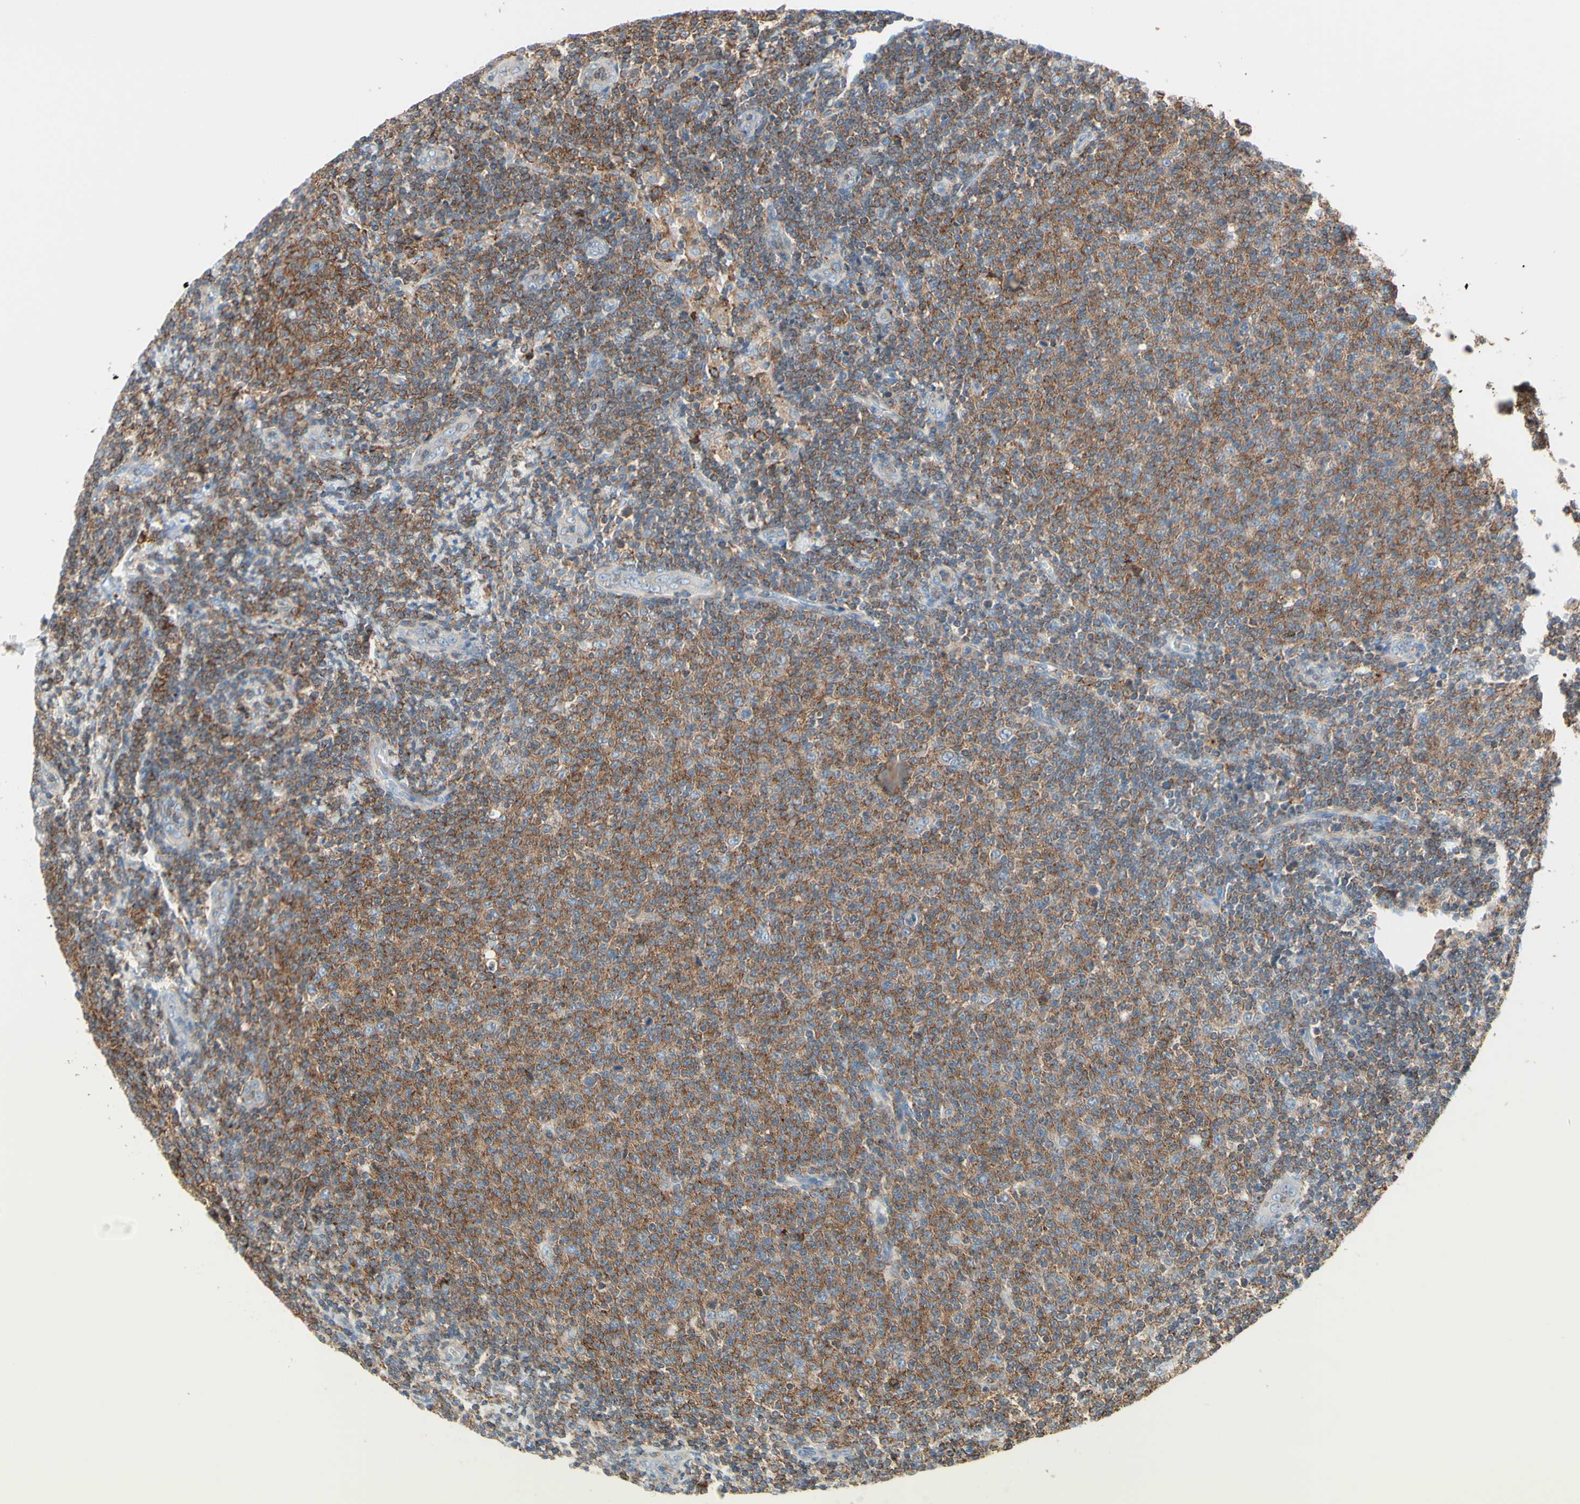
{"staining": {"intensity": "moderate", "quantity": ">75%", "location": "cytoplasmic/membranous"}, "tissue": "lymphoma", "cell_type": "Tumor cells", "image_type": "cancer", "snomed": [{"axis": "morphology", "description": "Malignant lymphoma, non-Hodgkin's type, Low grade"}, {"axis": "topography", "description": "Lymph node"}], "caption": "Protein expression analysis of human lymphoma reveals moderate cytoplasmic/membranous staining in approximately >75% of tumor cells.", "gene": "SEMA4C", "patient": {"sex": "male", "age": 66}}